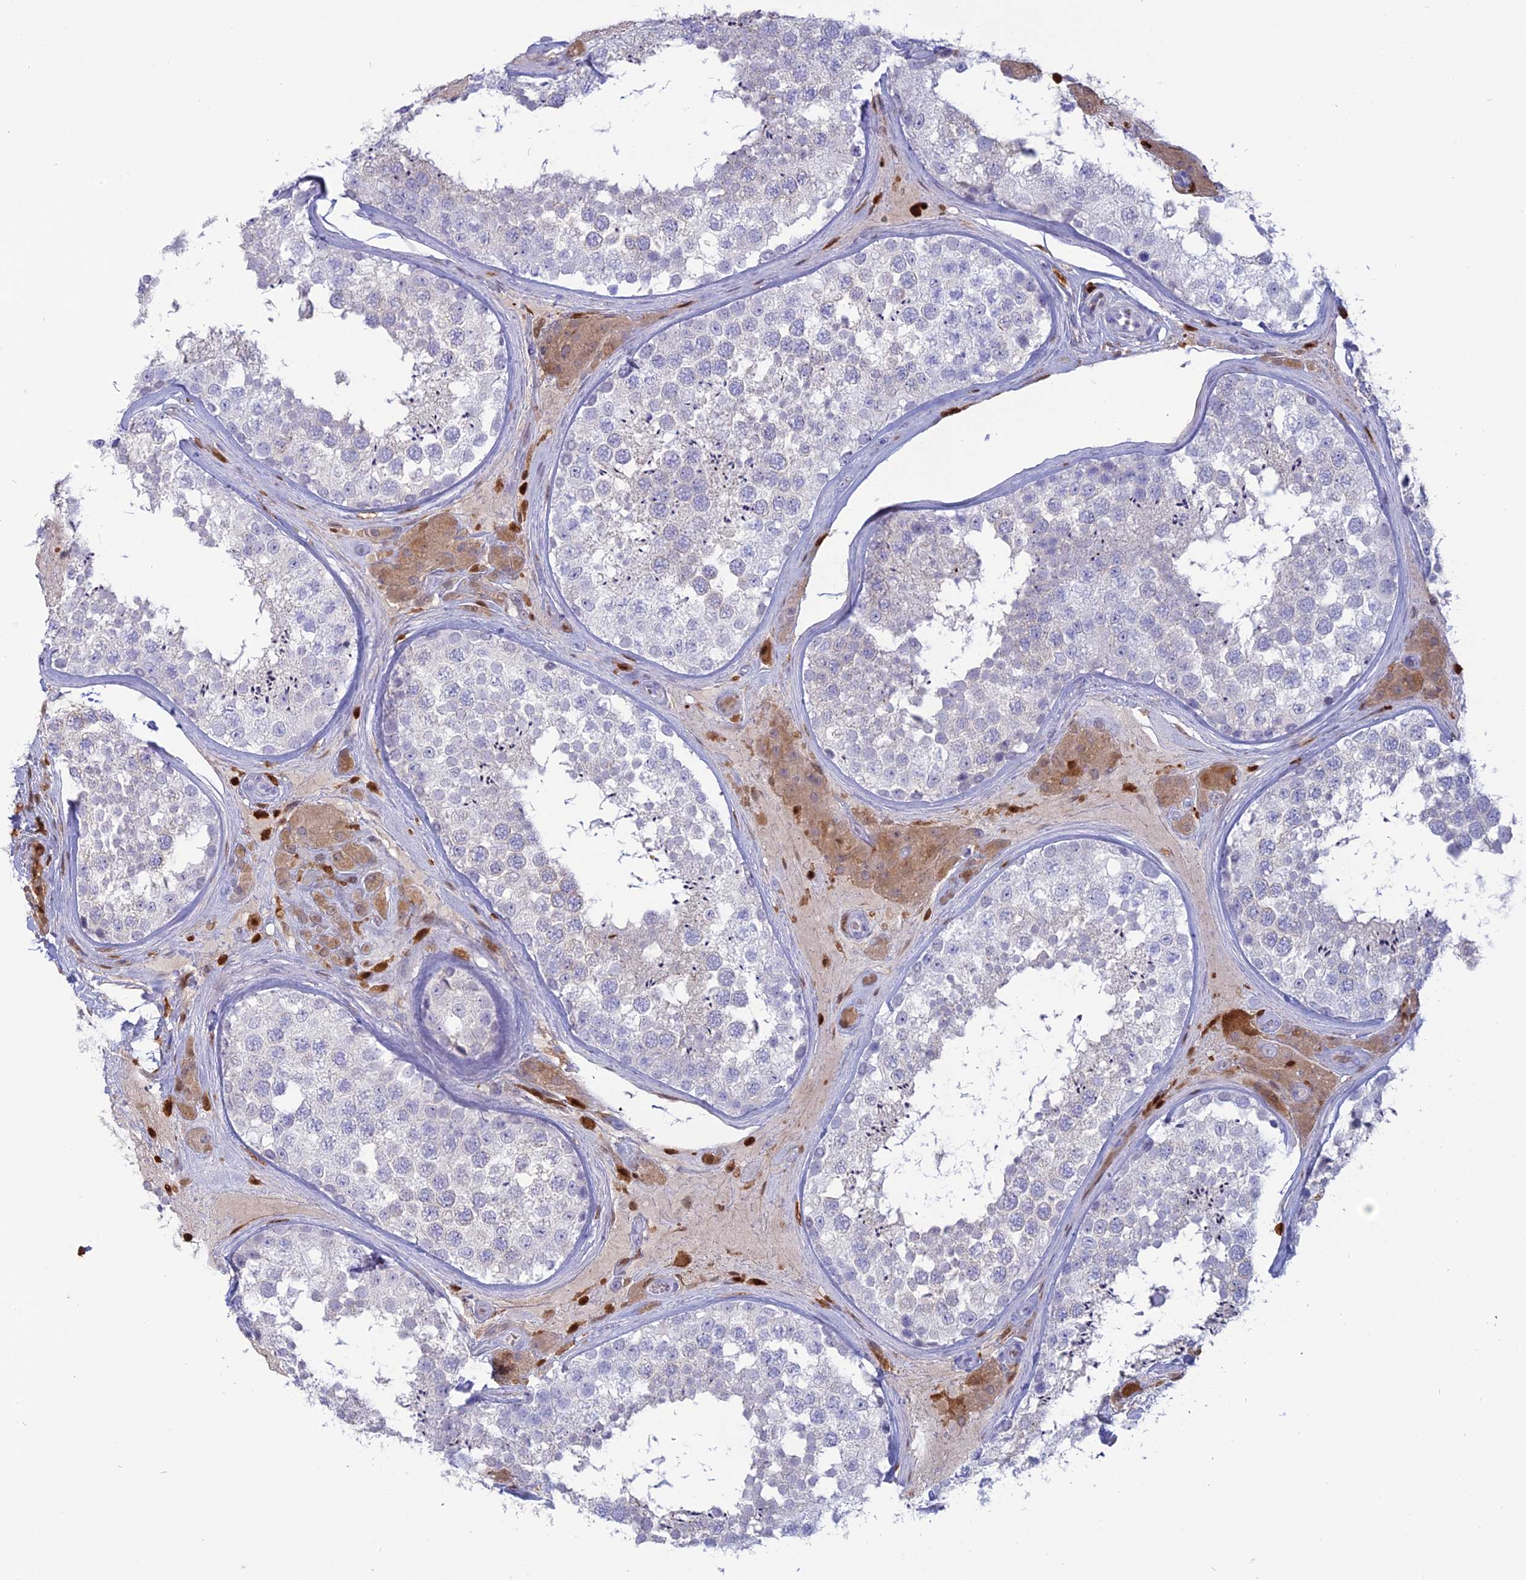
{"staining": {"intensity": "negative", "quantity": "none", "location": "none"}, "tissue": "testis", "cell_type": "Cells in seminiferous ducts", "image_type": "normal", "snomed": [{"axis": "morphology", "description": "Normal tissue, NOS"}, {"axis": "topography", "description": "Testis"}], "caption": "Immunohistochemistry histopathology image of normal human testis stained for a protein (brown), which reveals no expression in cells in seminiferous ducts. (DAB (3,3'-diaminobenzidine) immunohistochemistry (IHC) with hematoxylin counter stain).", "gene": "PGBD4", "patient": {"sex": "male", "age": 46}}